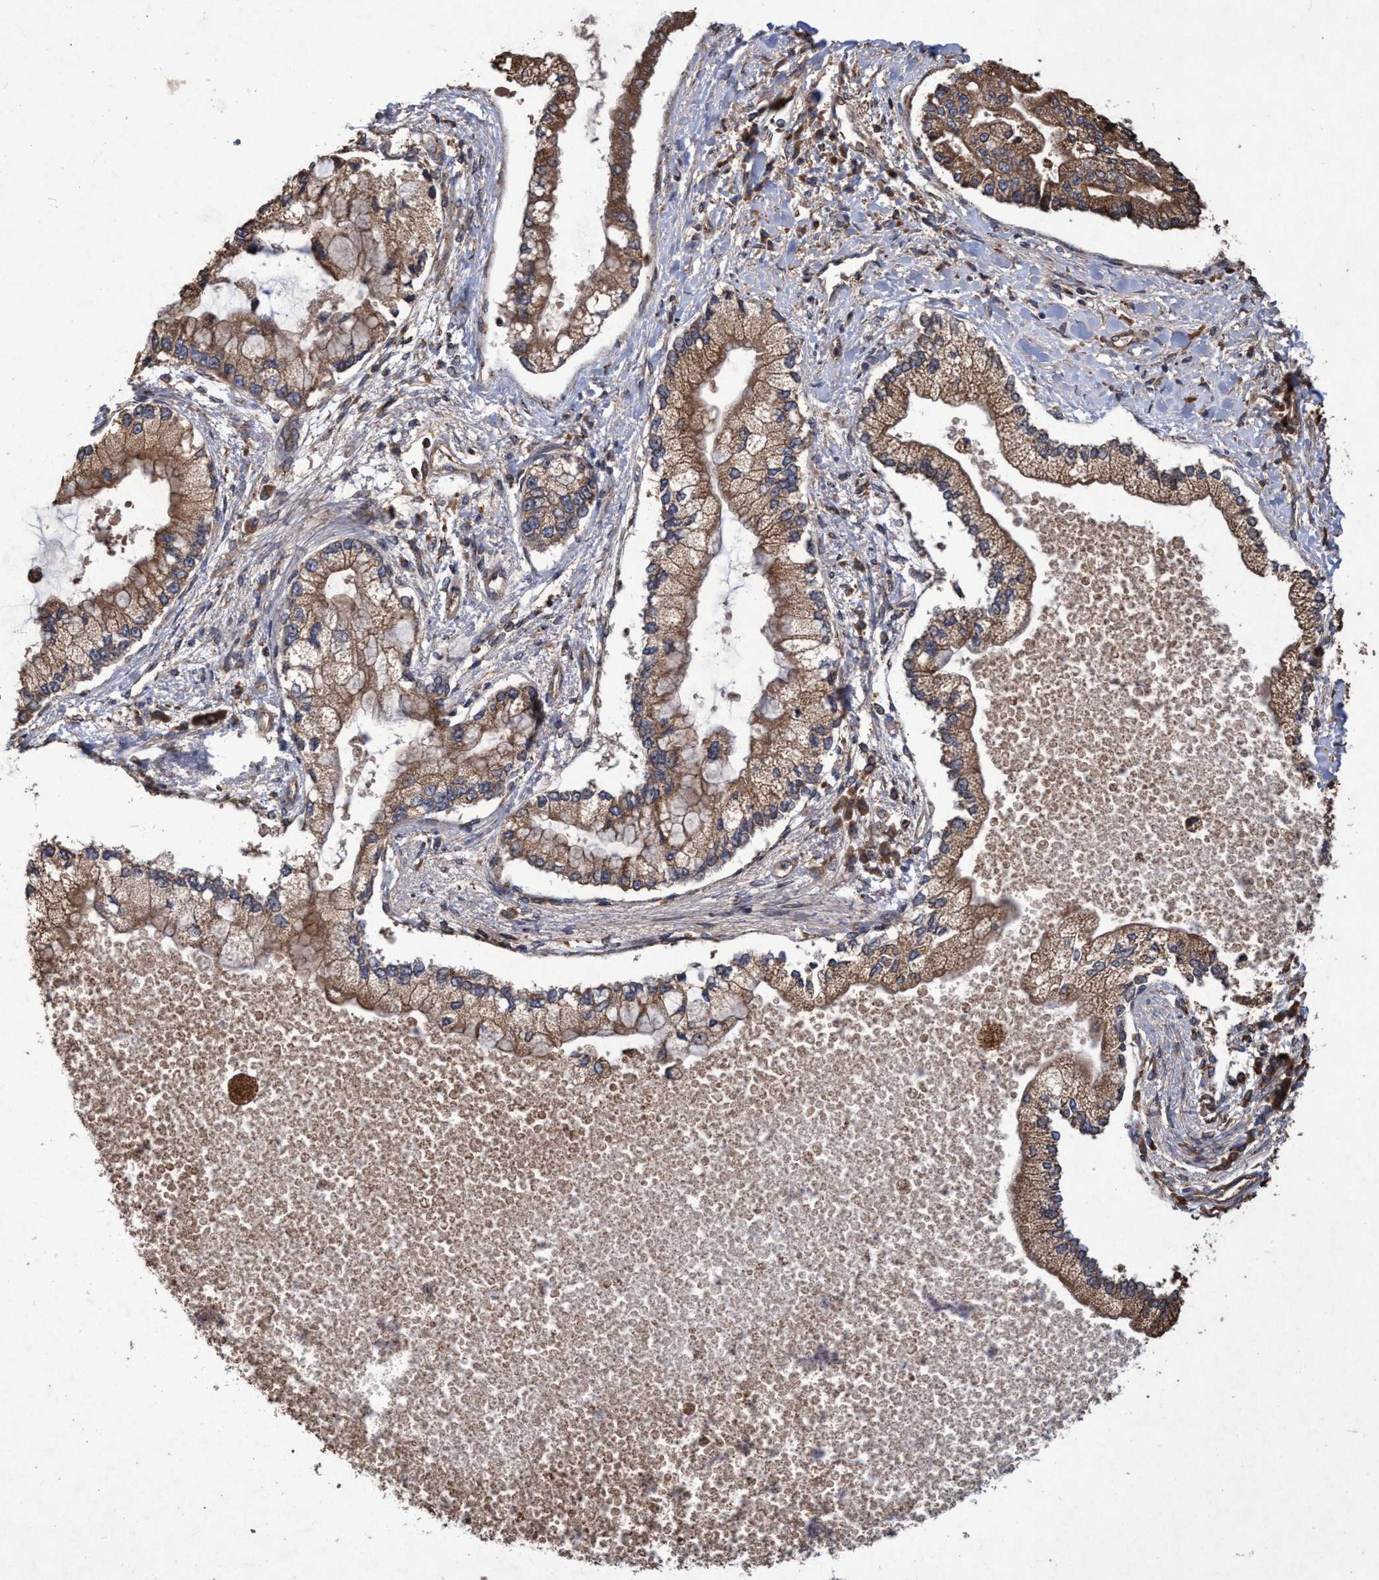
{"staining": {"intensity": "moderate", "quantity": ">75%", "location": "cytoplasmic/membranous"}, "tissue": "liver cancer", "cell_type": "Tumor cells", "image_type": "cancer", "snomed": [{"axis": "morphology", "description": "Cholangiocarcinoma"}, {"axis": "topography", "description": "Liver"}], "caption": "The photomicrograph demonstrates immunohistochemical staining of liver cancer. There is moderate cytoplasmic/membranous expression is seen in about >75% of tumor cells. Using DAB (3,3'-diaminobenzidine) (brown) and hematoxylin (blue) stains, captured at high magnification using brightfield microscopy.", "gene": "CHMP6", "patient": {"sex": "male", "age": 50}}